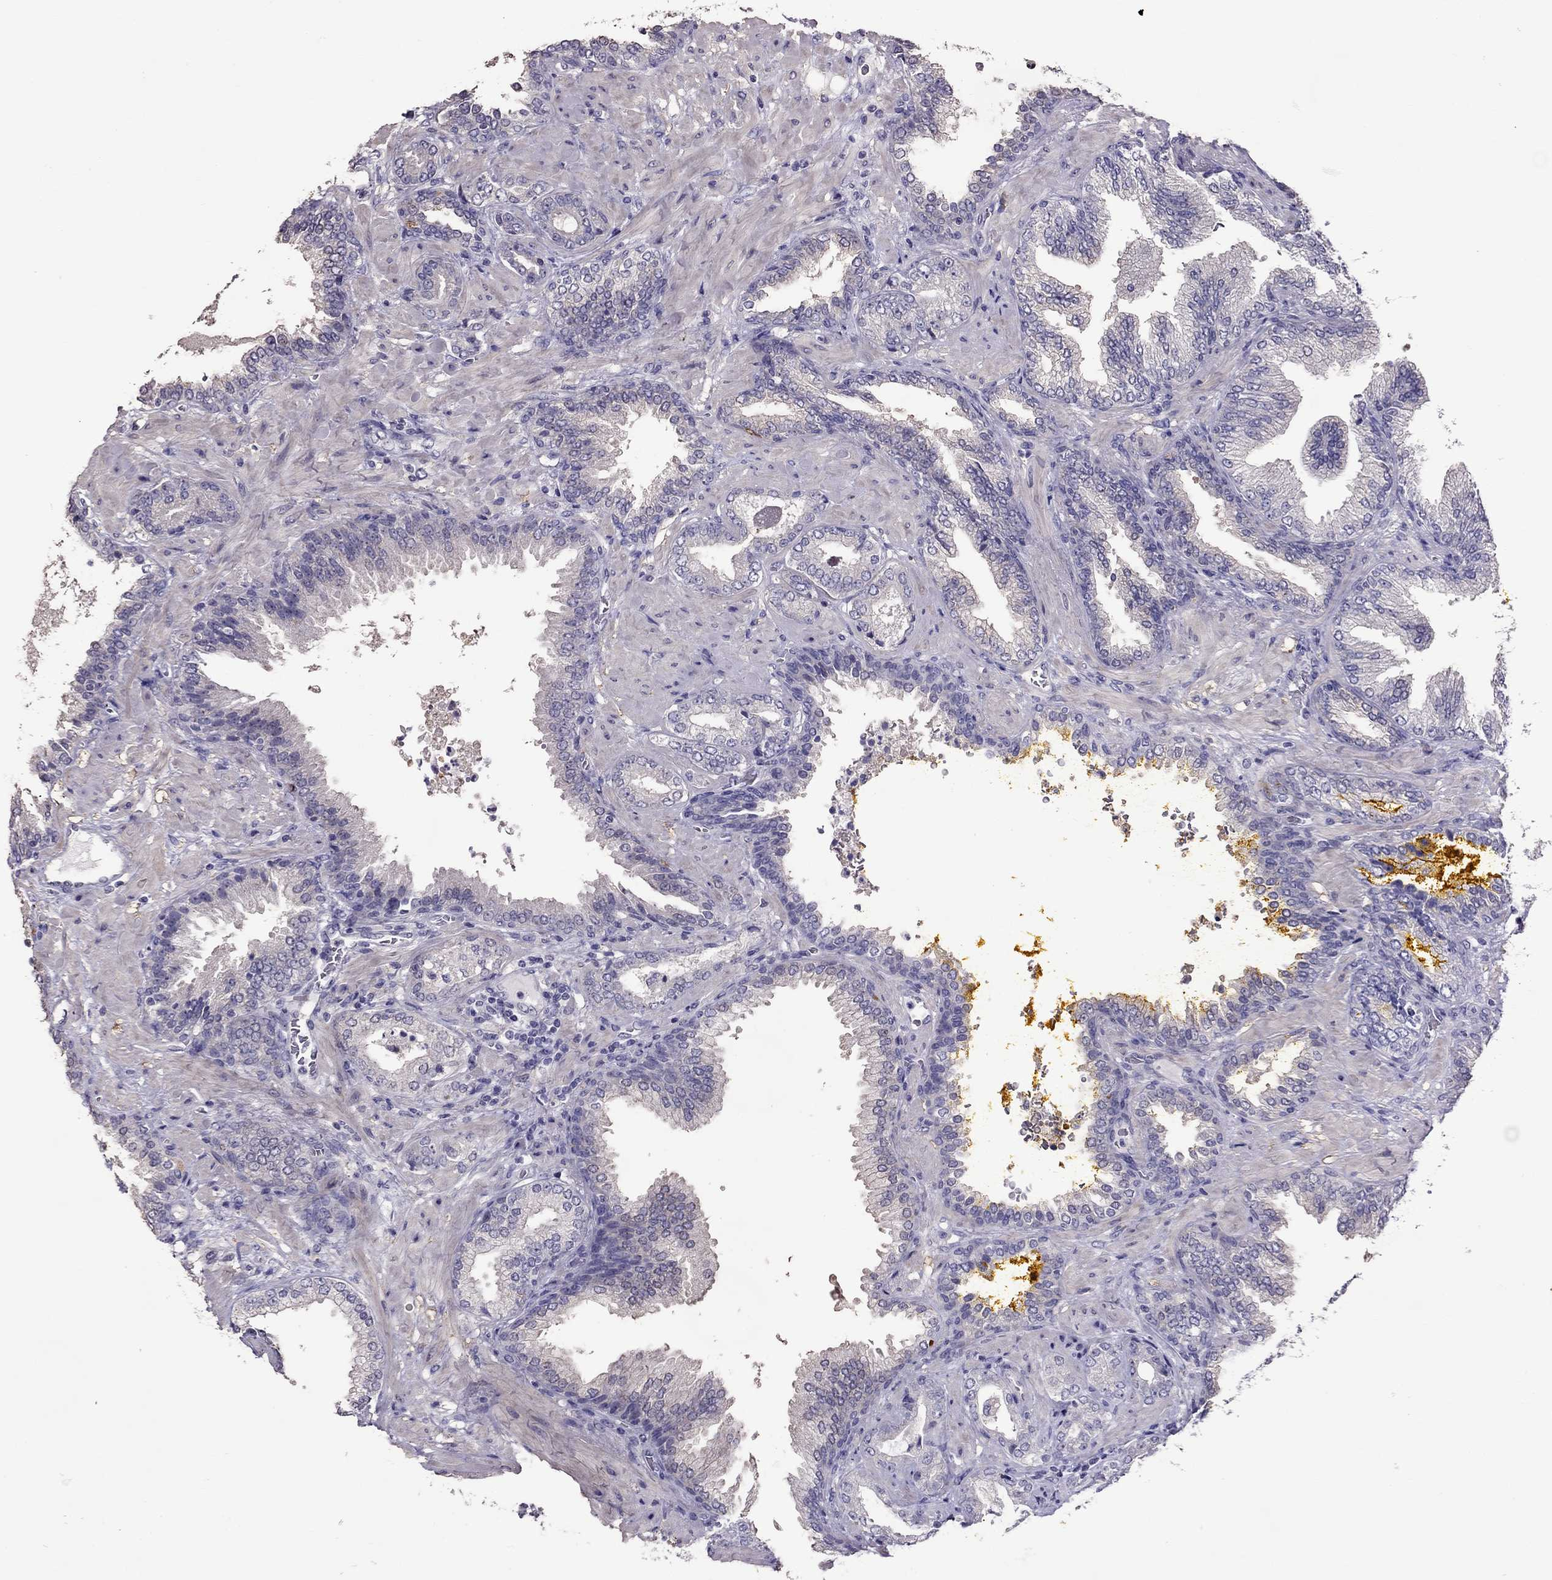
{"staining": {"intensity": "negative", "quantity": "none", "location": "none"}, "tissue": "prostate cancer", "cell_type": "Tumor cells", "image_type": "cancer", "snomed": [{"axis": "morphology", "description": "Adenocarcinoma, Low grade"}, {"axis": "topography", "description": "Prostate"}], "caption": "This is an immunohistochemistry (IHC) image of prostate cancer. There is no positivity in tumor cells.", "gene": "LRRC46", "patient": {"sex": "male", "age": 68}}